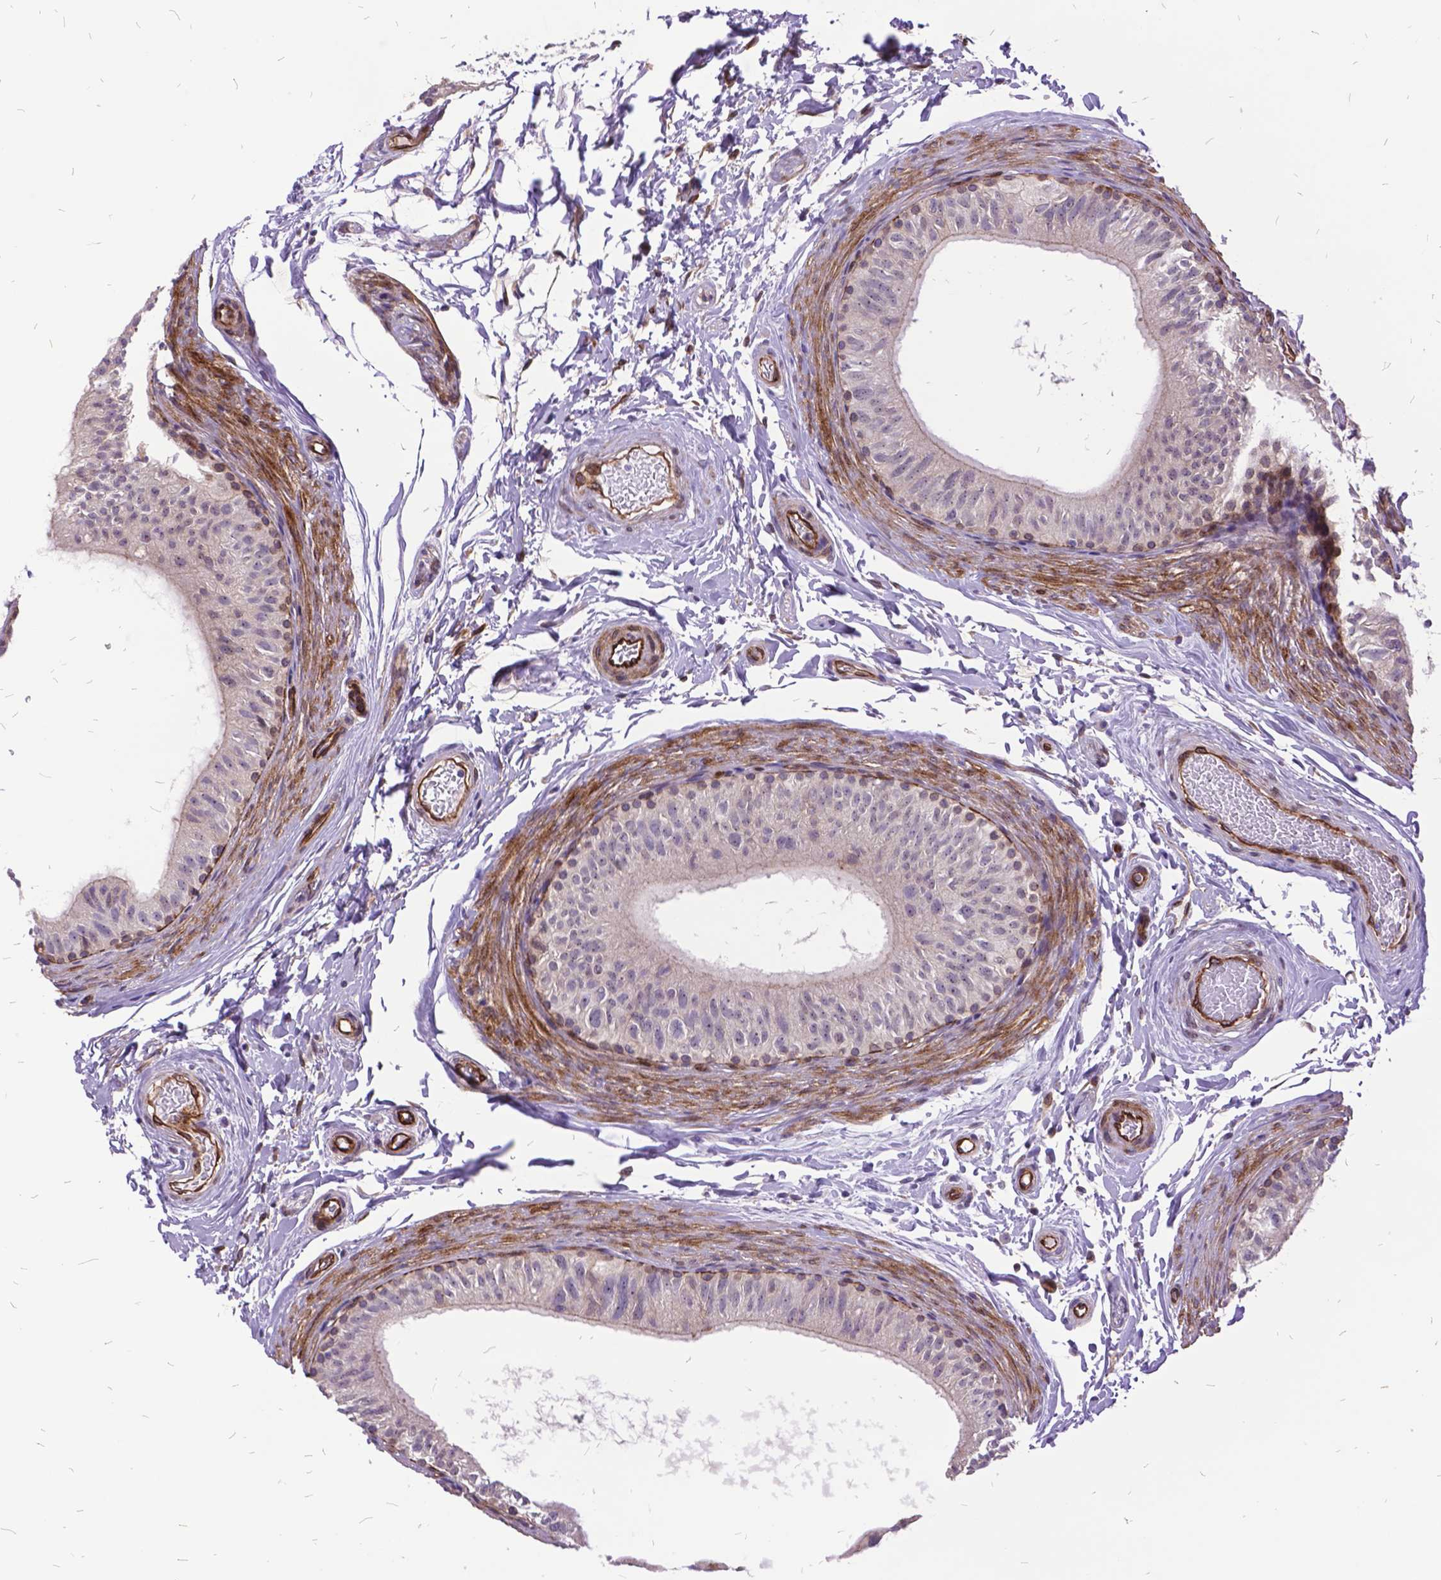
{"staining": {"intensity": "weak", "quantity": "25%-75%", "location": "cytoplasmic/membranous"}, "tissue": "epididymis", "cell_type": "Glandular cells", "image_type": "normal", "snomed": [{"axis": "morphology", "description": "Normal tissue, NOS"}, {"axis": "topography", "description": "Epididymis"}], "caption": "Human epididymis stained for a protein (brown) exhibits weak cytoplasmic/membranous positive staining in approximately 25%-75% of glandular cells.", "gene": "GRB7", "patient": {"sex": "male", "age": 36}}